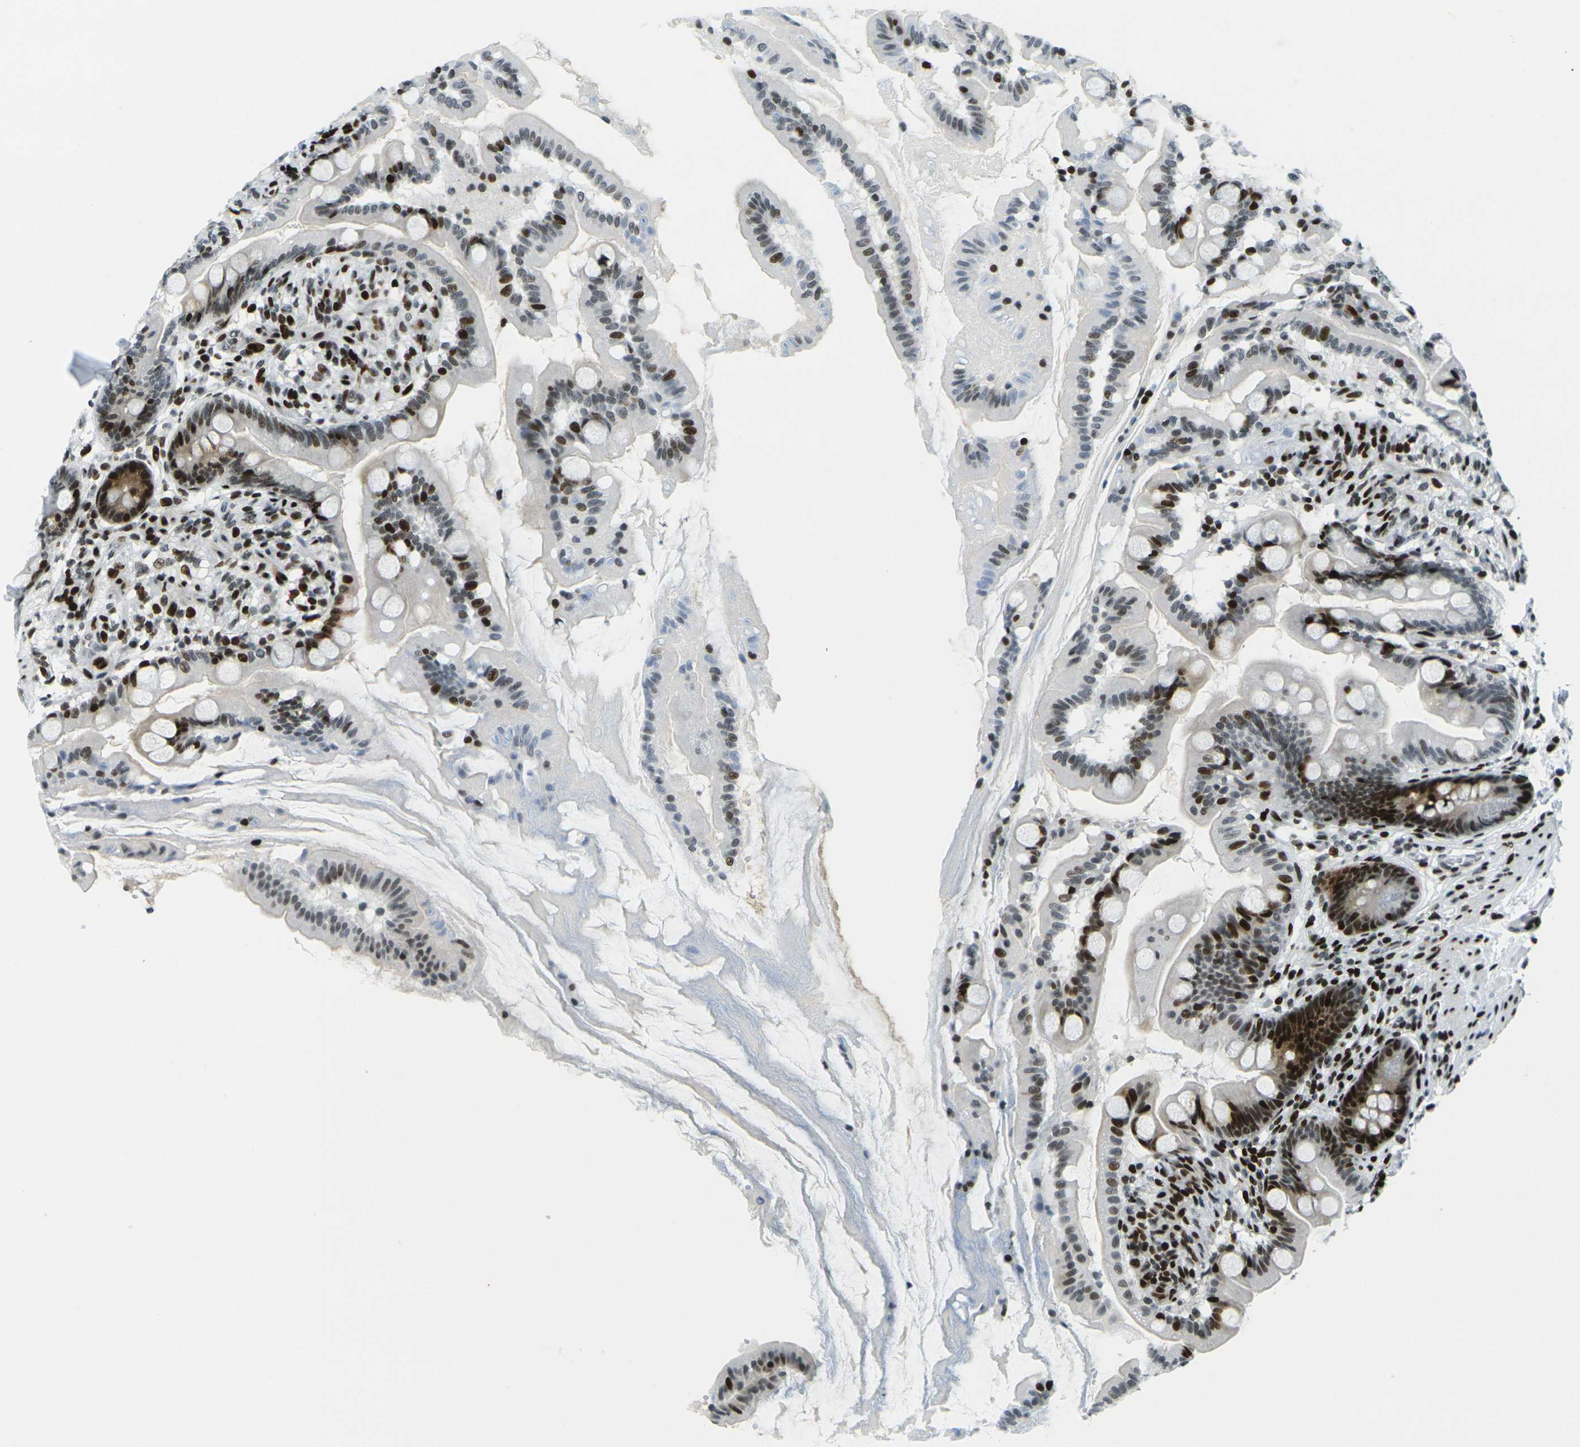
{"staining": {"intensity": "strong", "quantity": ">75%", "location": "cytoplasmic/membranous,nuclear"}, "tissue": "small intestine", "cell_type": "Glandular cells", "image_type": "normal", "snomed": [{"axis": "morphology", "description": "Normal tissue, NOS"}, {"axis": "topography", "description": "Small intestine"}], "caption": "Protein expression analysis of unremarkable small intestine exhibits strong cytoplasmic/membranous,nuclear expression in approximately >75% of glandular cells.", "gene": "H3", "patient": {"sex": "female", "age": 56}}